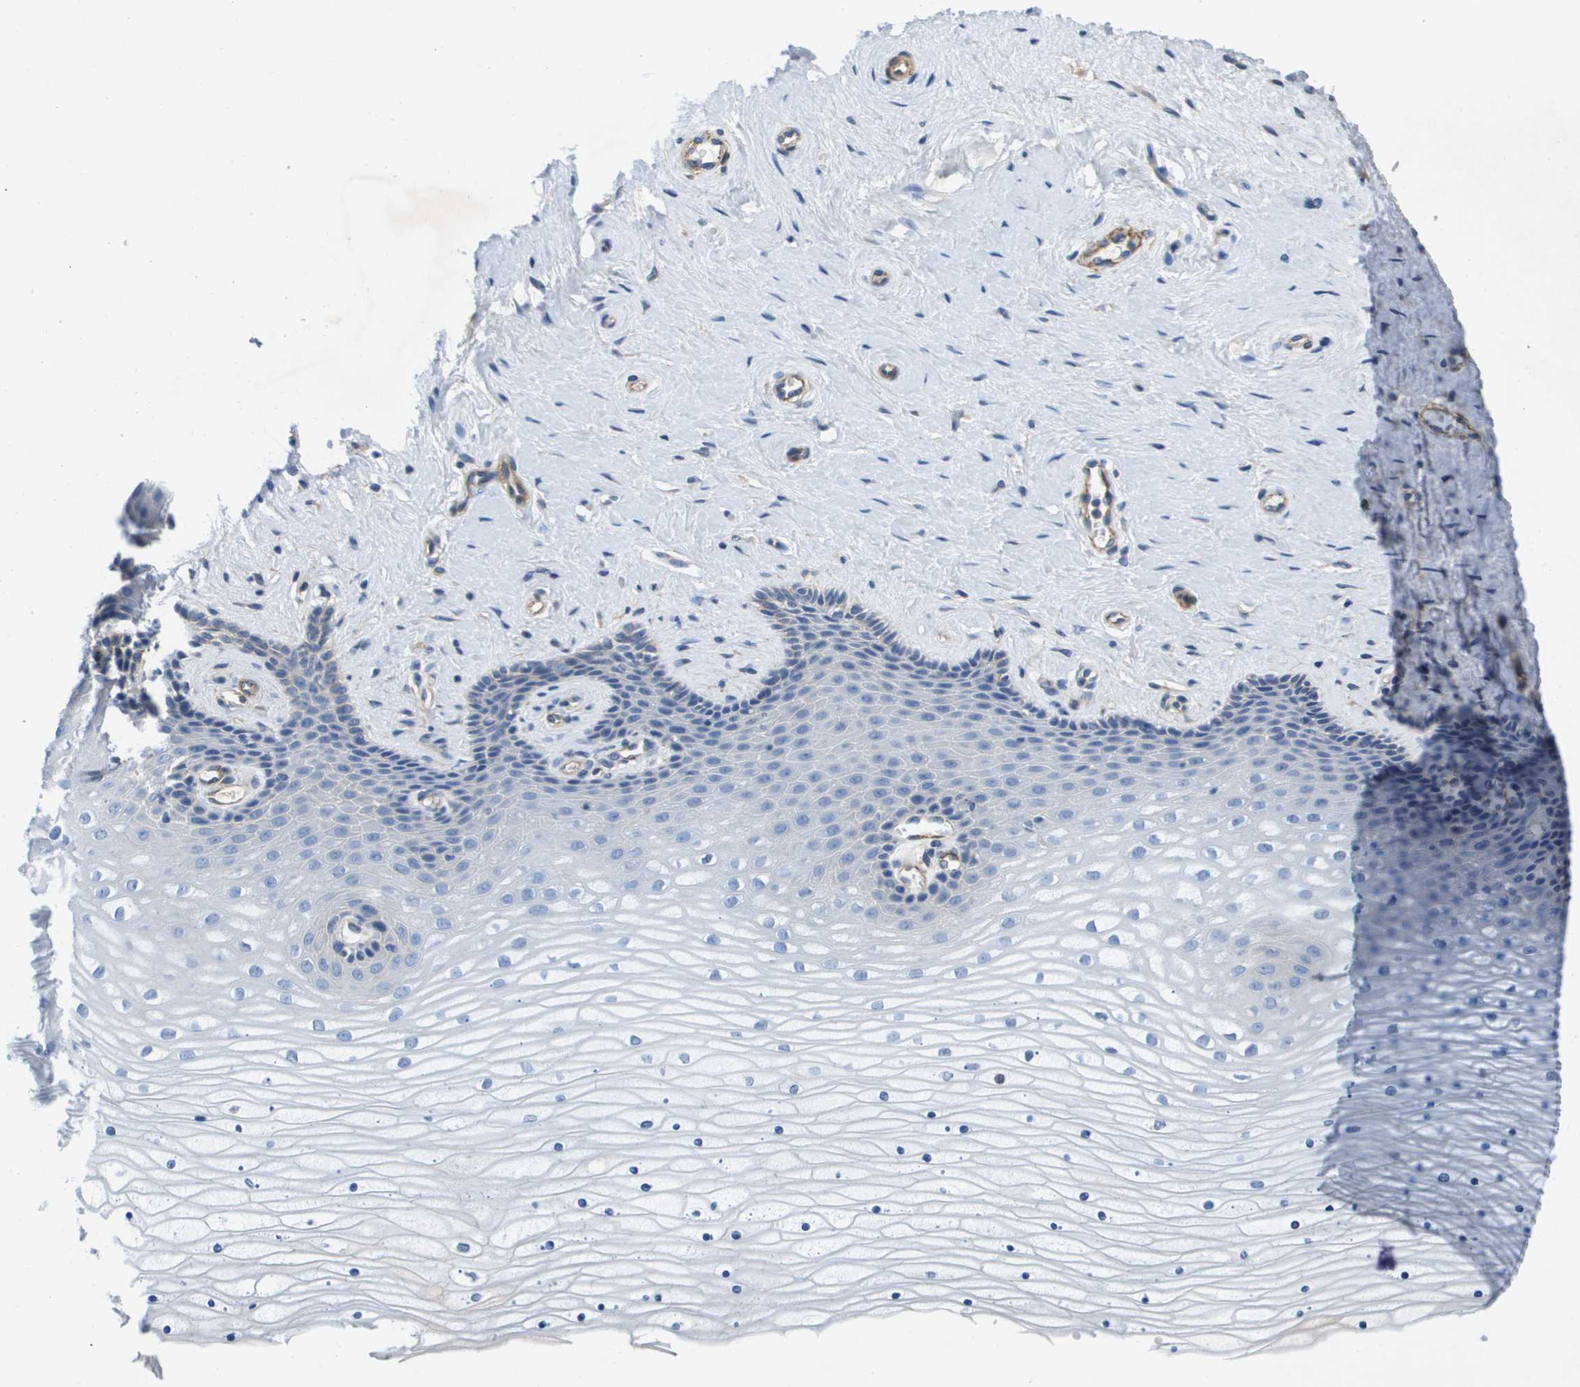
{"staining": {"intensity": "weak", "quantity": "<25%", "location": "cytoplasmic/membranous"}, "tissue": "cervix", "cell_type": "Glandular cells", "image_type": "normal", "snomed": [{"axis": "morphology", "description": "Normal tissue, NOS"}, {"axis": "topography", "description": "Cervix"}], "caption": "DAB immunohistochemical staining of unremarkable human cervix displays no significant positivity in glandular cells.", "gene": "LPP", "patient": {"sex": "female", "age": 39}}